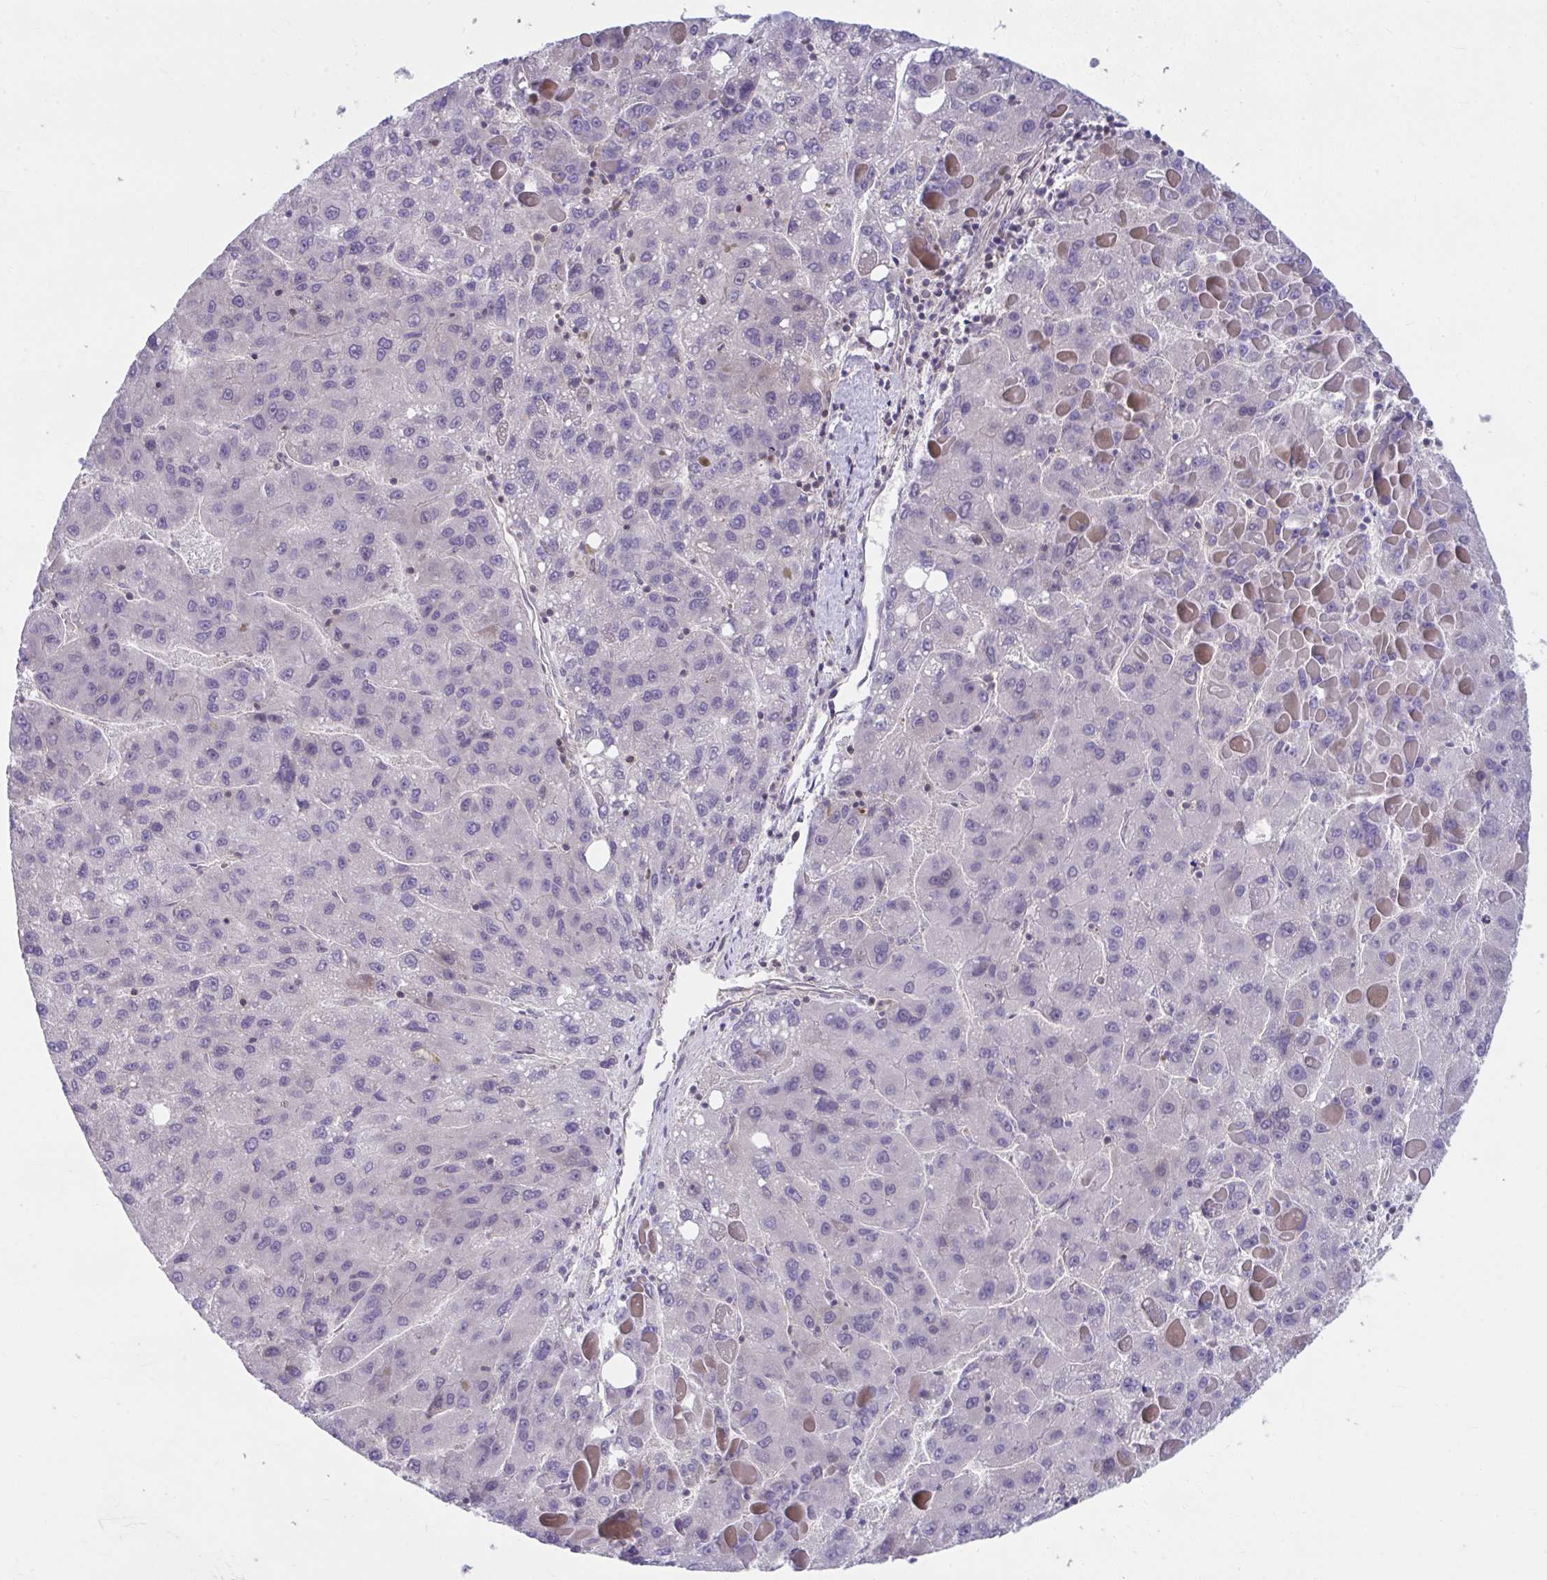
{"staining": {"intensity": "negative", "quantity": "none", "location": "none"}, "tissue": "liver cancer", "cell_type": "Tumor cells", "image_type": "cancer", "snomed": [{"axis": "morphology", "description": "Carcinoma, Hepatocellular, NOS"}, {"axis": "topography", "description": "Liver"}], "caption": "Immunohistochemistry histopathology image of human liver hepatocellular carcinoma stained for a protein (brown), which displays no staining in tumor cells. (DAB (3,3'-diaminobenzidine) immunohistochemistry with hematoxylin counter stain).", "gene": "PCDHB7", "patient": {"sex": "female", "age": 82}}